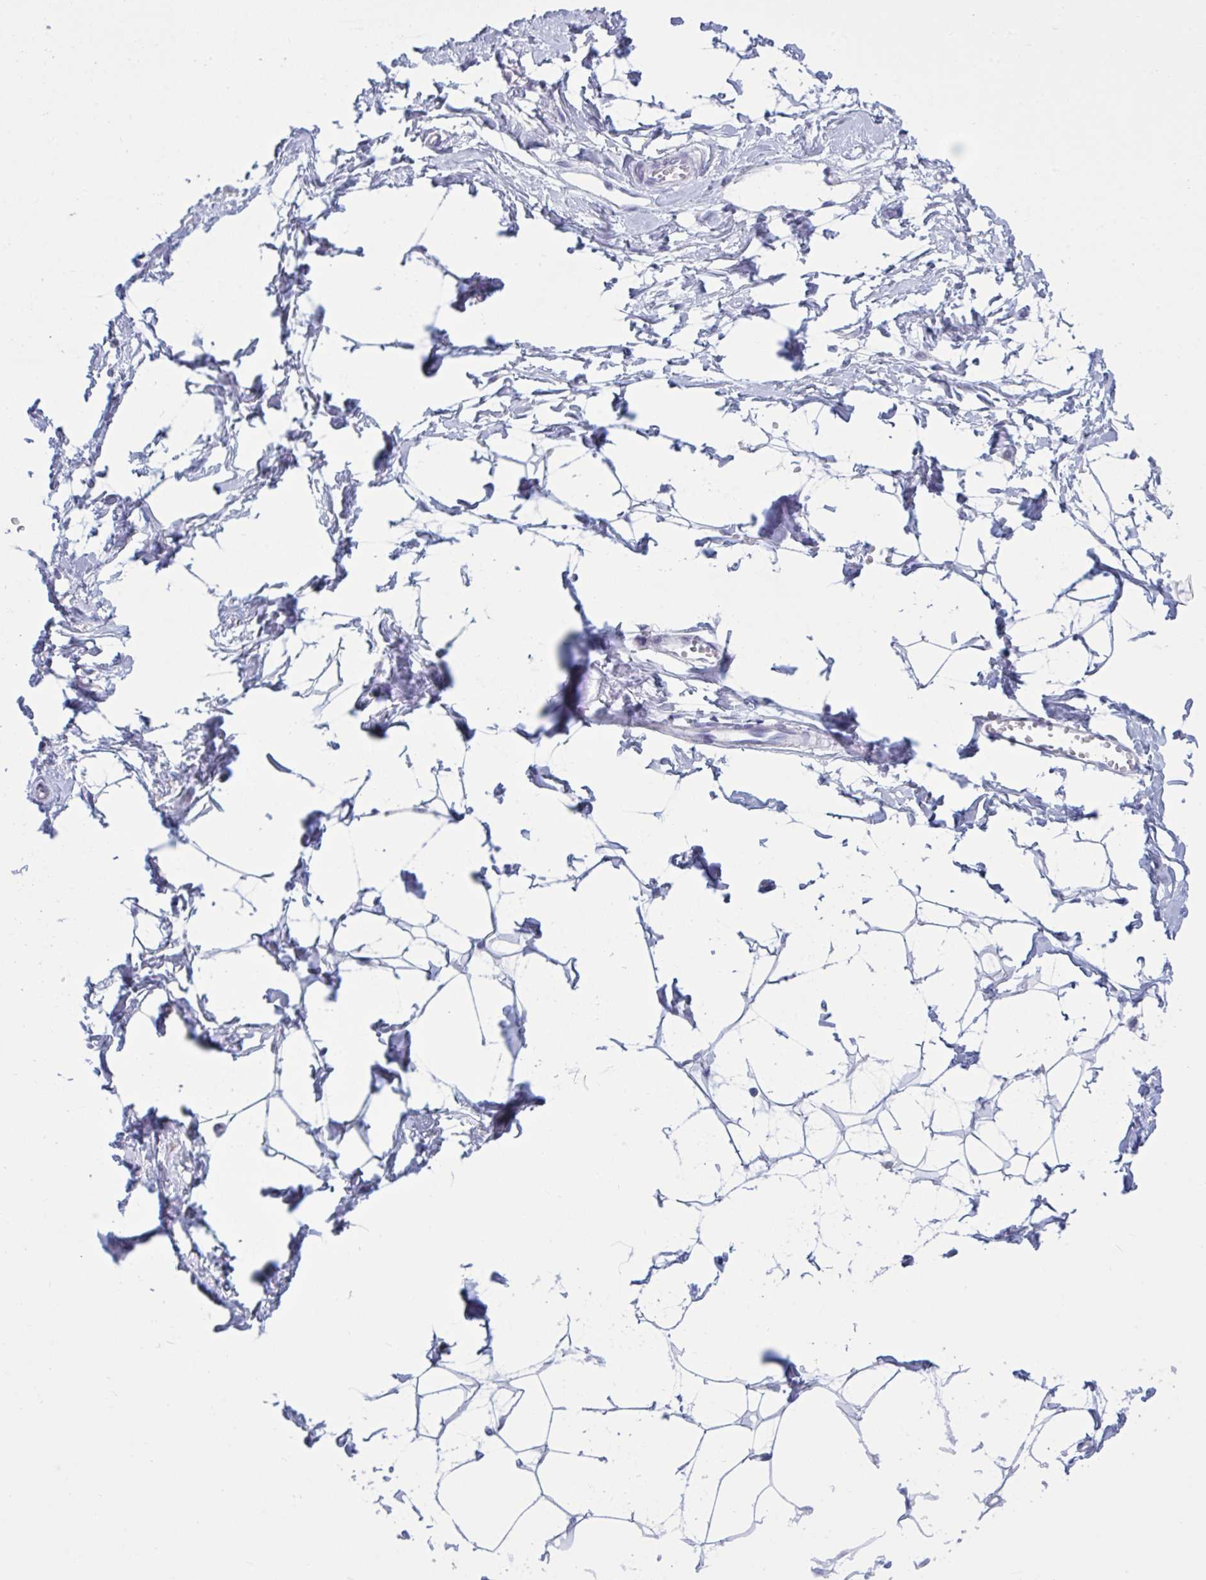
{"staining": {"intensity": "negative", "quantity": "none", "location": "none"}, "tissue": "breast", "cell_type": "Adipocytes", "image_type": "normal", "snomed": [{"axis": "morphology", "description": "Normal tissue, NOS"}, {"axis": "topography", "description": "Breast"}], "caption": "The image shows no staining of adipocytes in normal breast.", "gene": "NDUFC2", "patient": {"sex": "female", "age": 45}}